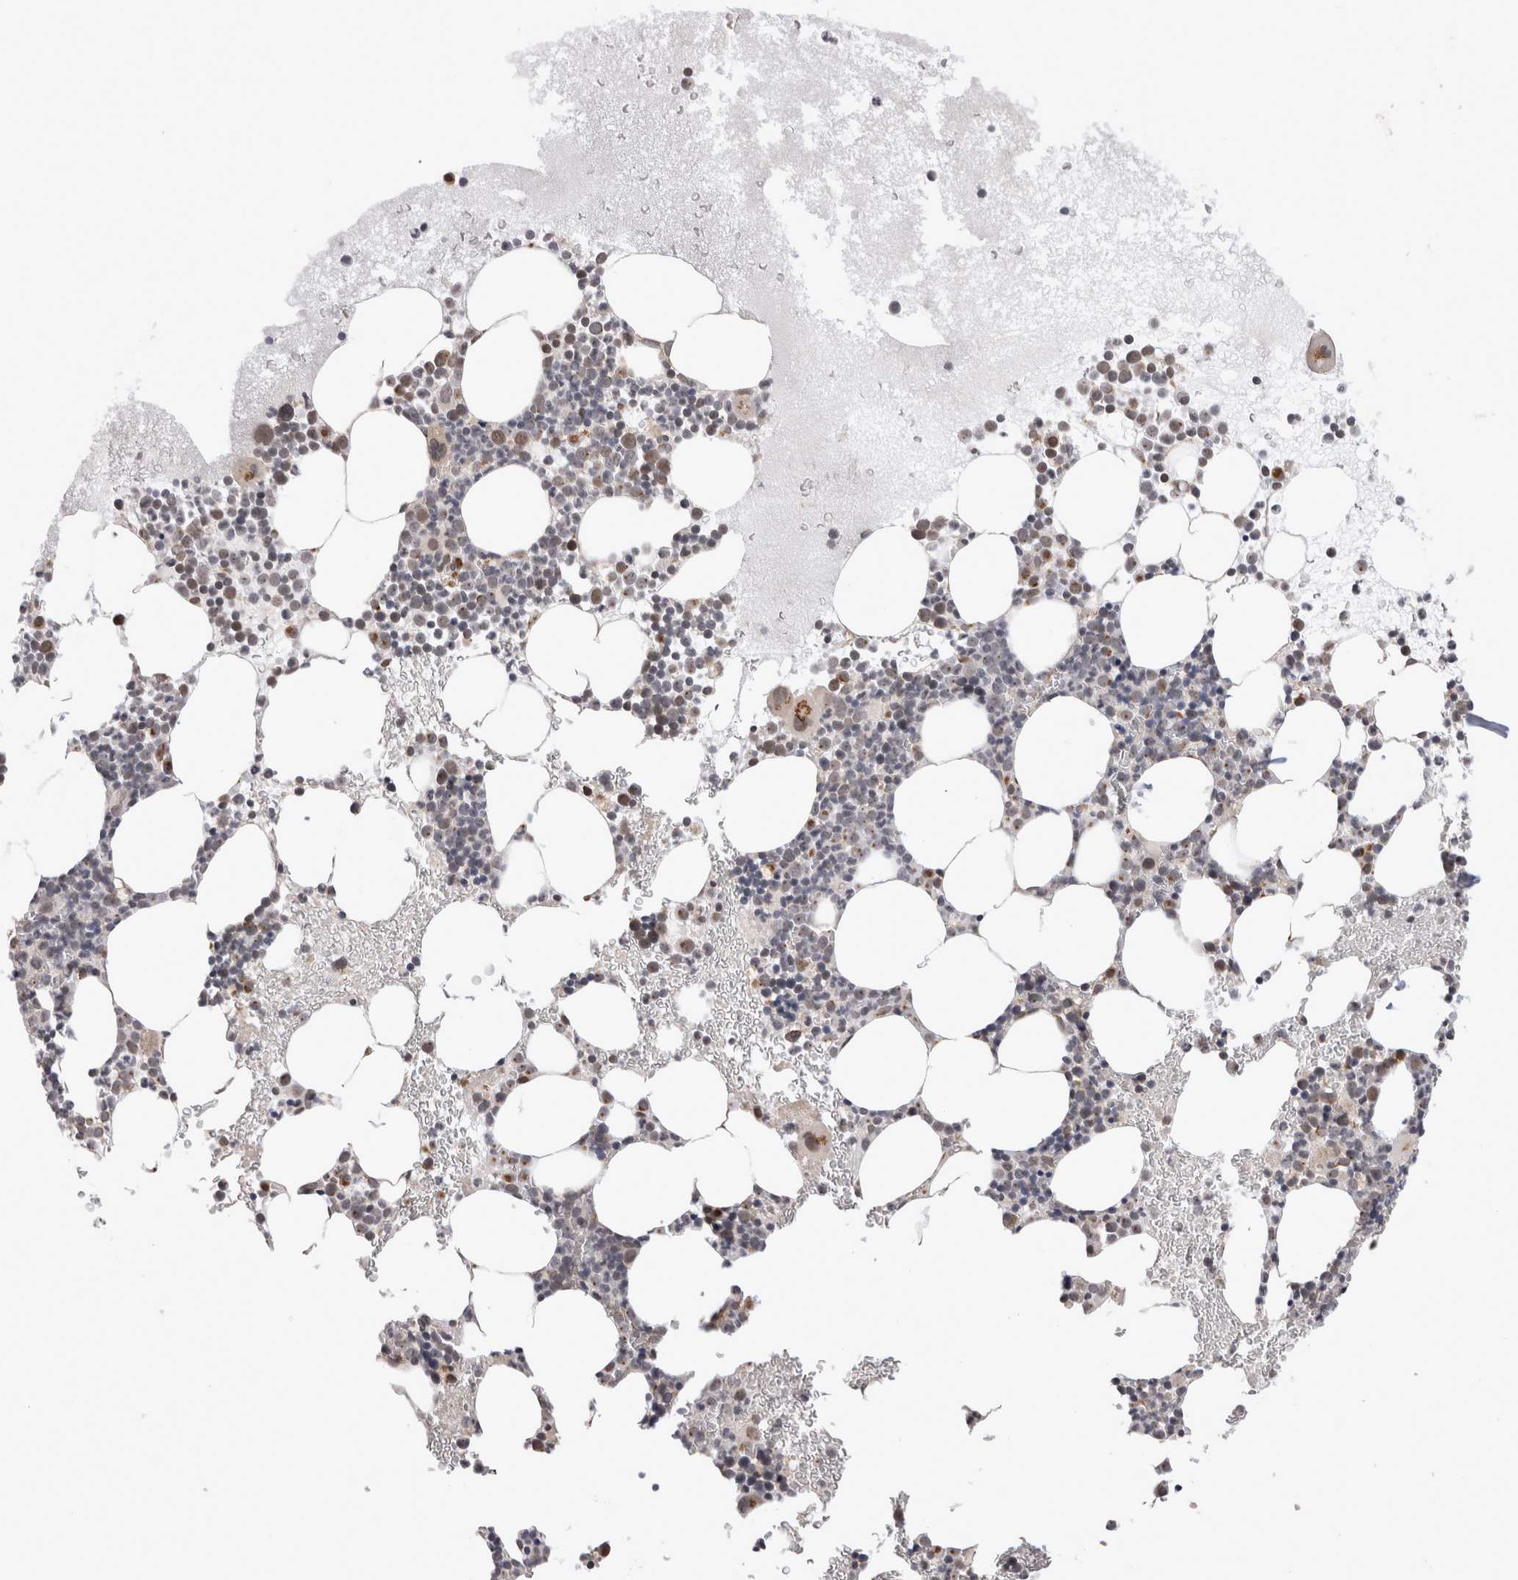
{"staining": {"intensity": "moderate", "quantity": ">75%", "location": "cytoplasmic/membranous,nuclear"}, "tissue": "bone marrow", "cell_type": "Hematopoietic cells", "image_type": "normal", "snomed": [{"axis": "morphology", "description": "Normal tissue, NOS"}, {"axis": "morphology", "description": "Inflammation, NOS"}, {"axis": "topography", "description": "Bone marrow"}], "caption": "The histopathology image shows immunohistochemical staining of benign bone marrow. There is moderate cytoplasmic/membranous,nuclear expression is seen in about >75% of hematopoietic cells. (Stains: DAB in brown, nuclei in blue, Microscopy: brightfield microscopy at high magnification).", "gene": "TMEM65", "patient": {"sex": "female", "age": 45}}